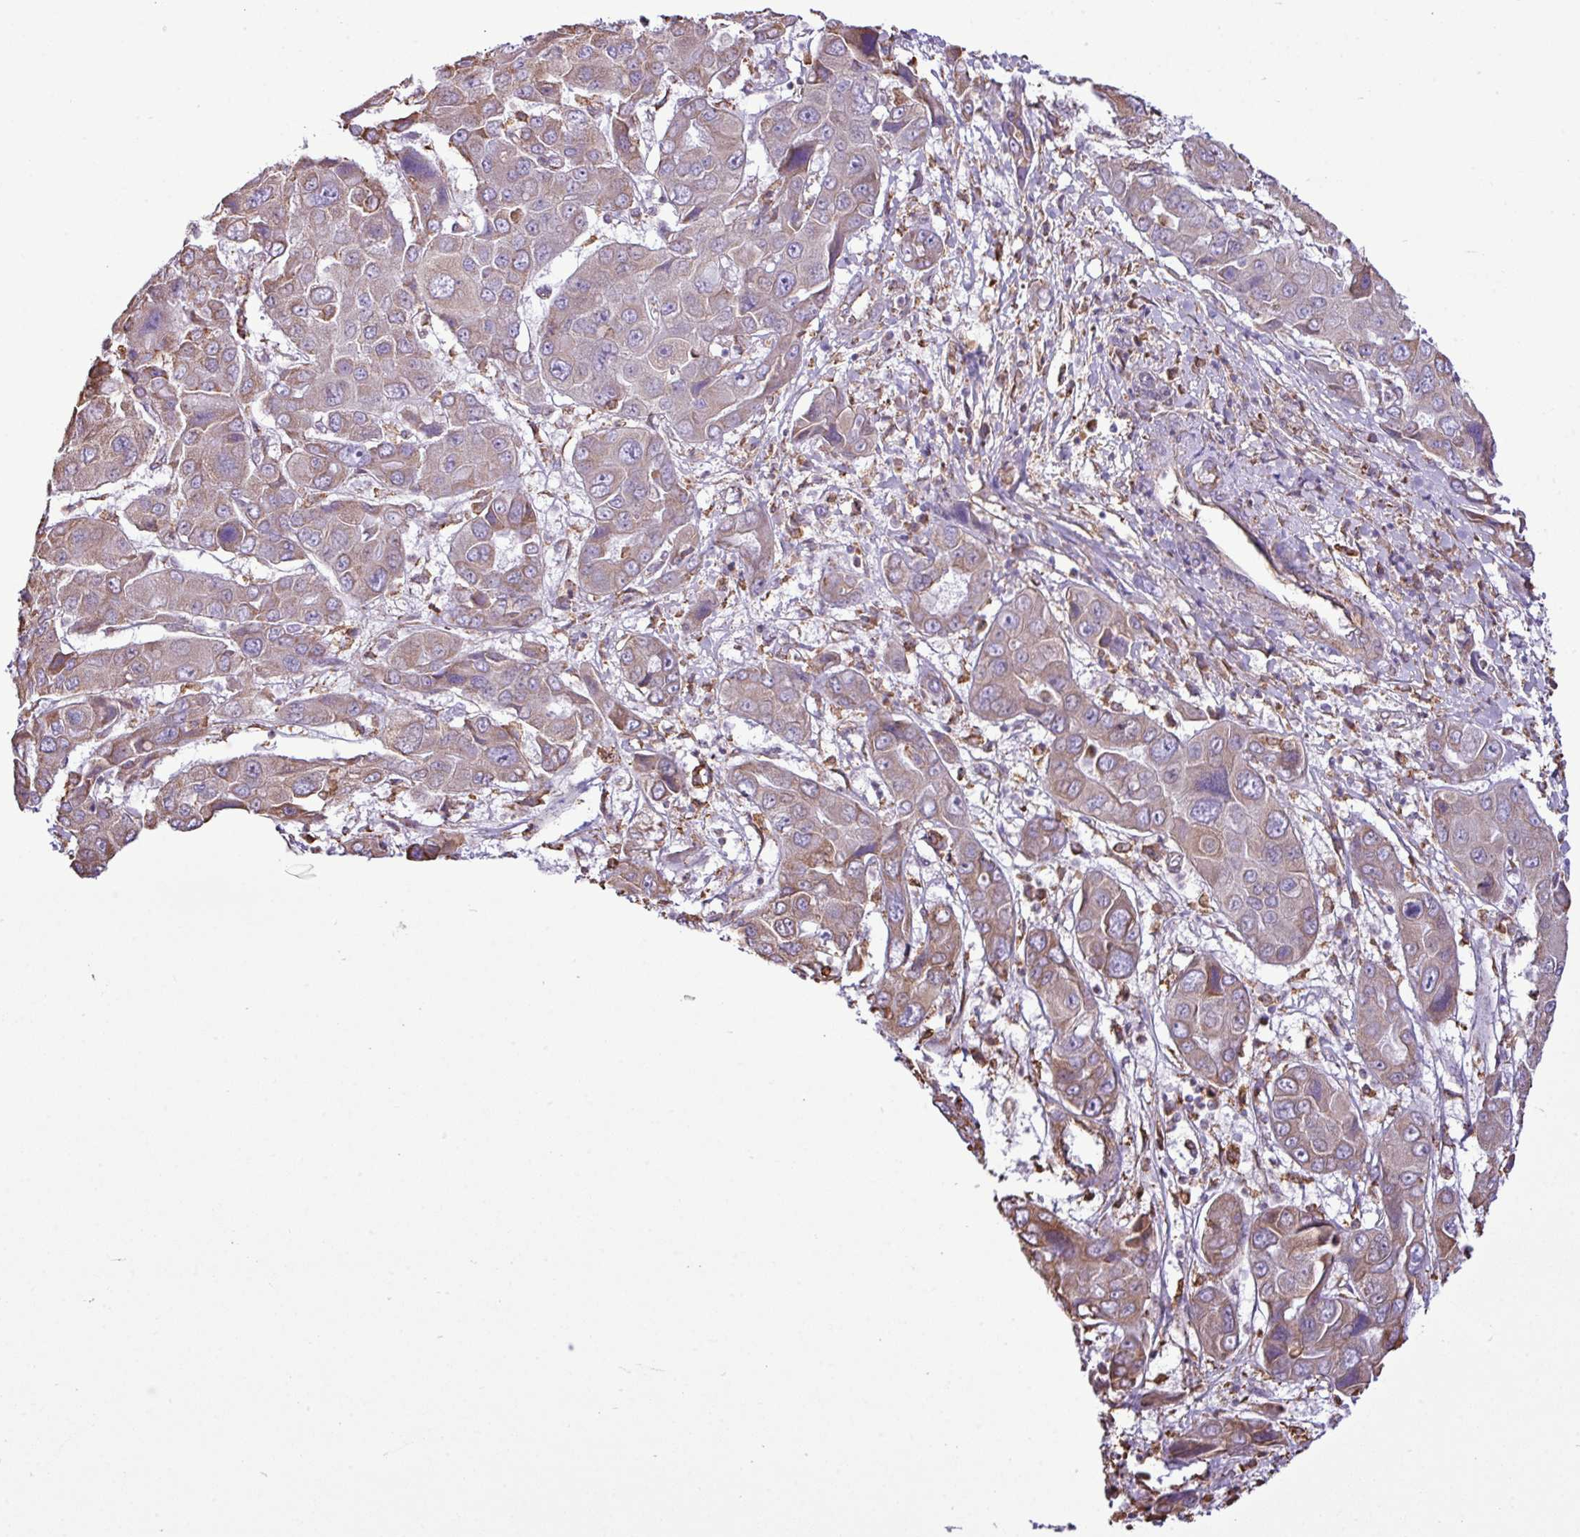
{"staining": {"intensity": "weak", "quantity": "25%-75%", "location": "cytoplasmic/membranous"}, "tissue": "liver cancer", "cell_type": "Tumor cells", "image_type": "cancer", "snomed": [{"axis": "morphology", "description": "Cholangiocarcinoma"}, {"axis": "topography", "description": "Liver"}], "caption": "Protein staining demonstrates weak cytoplasmic/membranous positivity in about 25%-75% of tumor cells in liver cancer (cholangiocarcinoma).", "gene": "ZSCAN5A", "patient": {"sex": "male", "age": 67}}